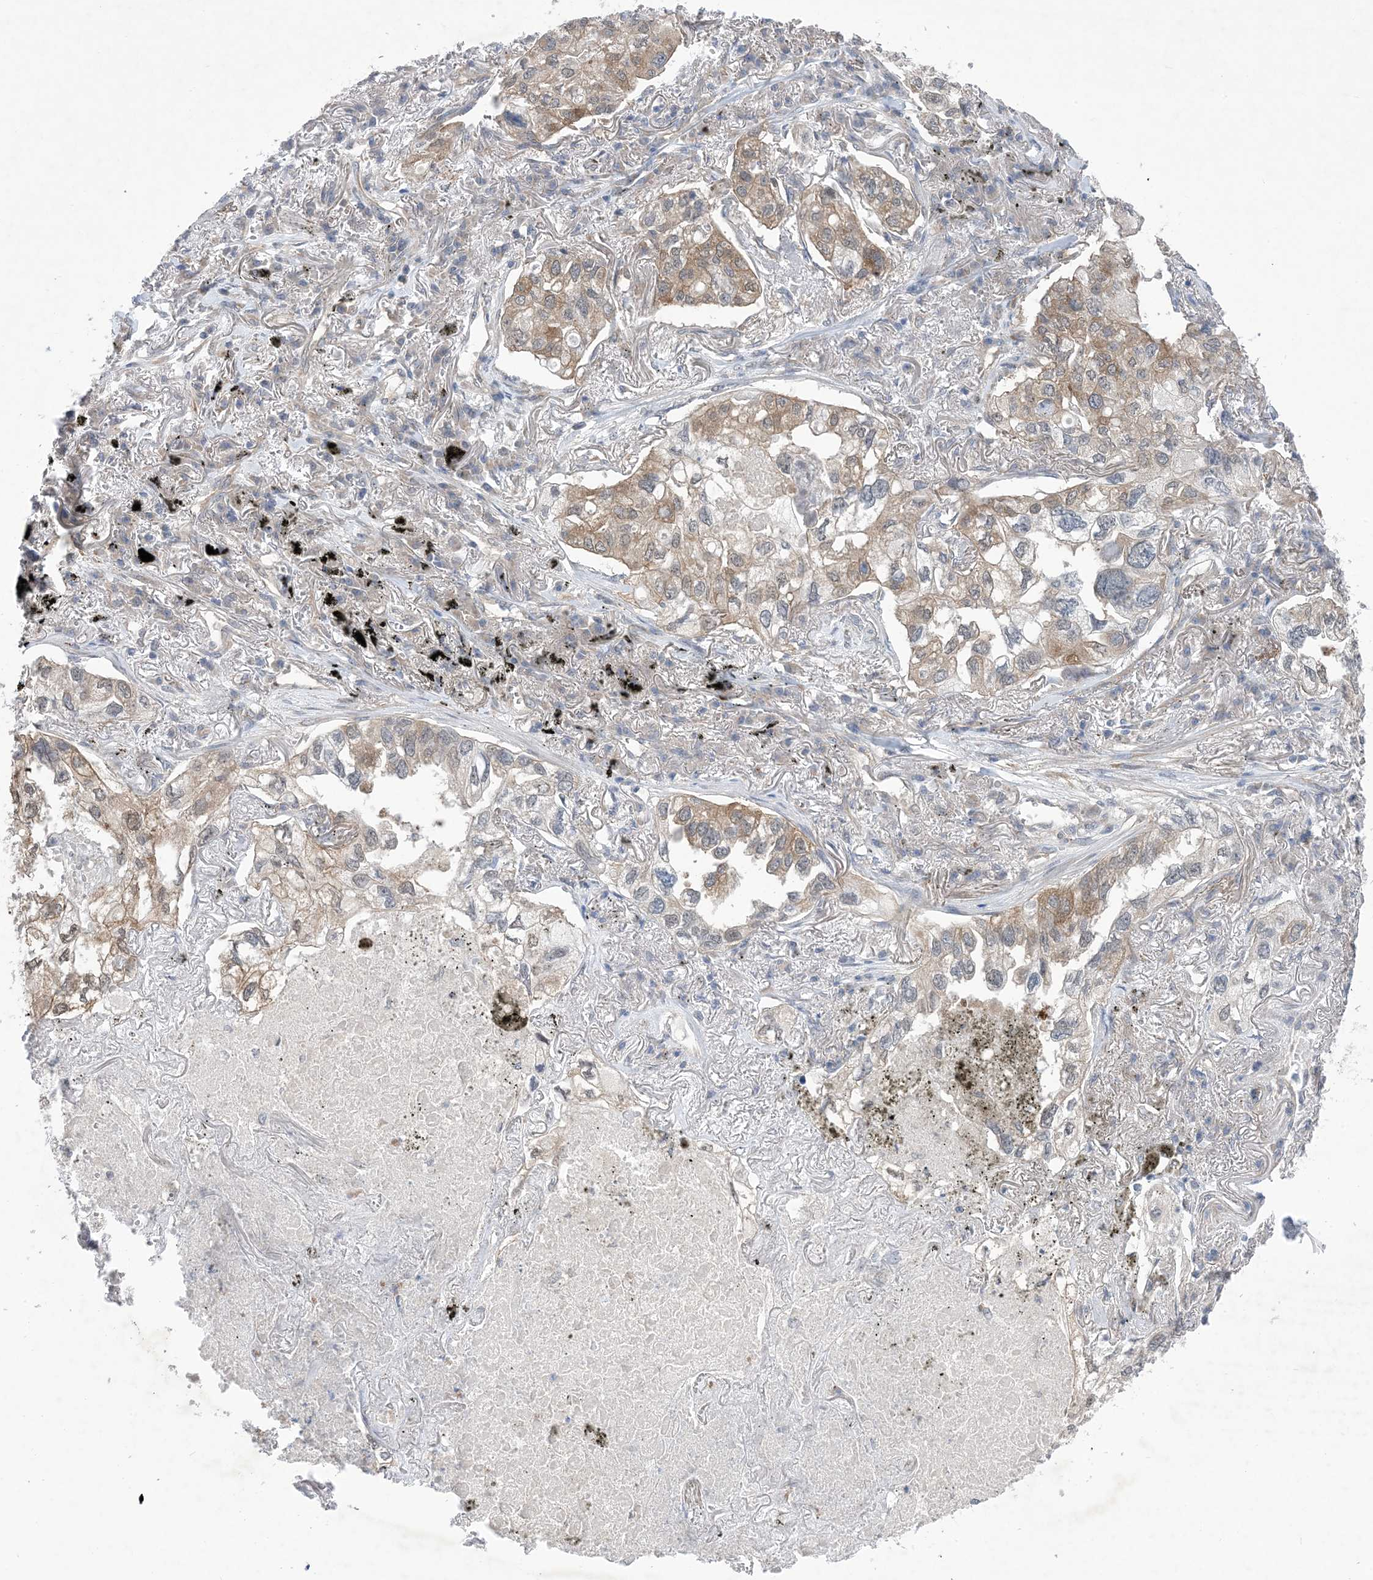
{"staining": {"intensity": "weak", "quantity": ">75%", "location": "cytoplasmic/membranous"}, "tissue": "lung cancer", "cell_type": "Tumor cells", "image_type": "cancer", "snomed": [{"axis": "morphology", "description": "Adenocarcinoma, NOS"}, {"axis": "topography", "description": "Lung"}], "caption": "High-magnification brightfield microscopy of lung cancer (adenocarcinoma) stained with DAB (3,3'-diaminobenzidine) (brown) and counterstained with hematoxylin (blue). tumor cells exhibit weak cytoplasmic/membranous positivity is seen in about>75% of cells.", "gene": "EHBP1", "patient": {"sex": "male", "age": 65}}